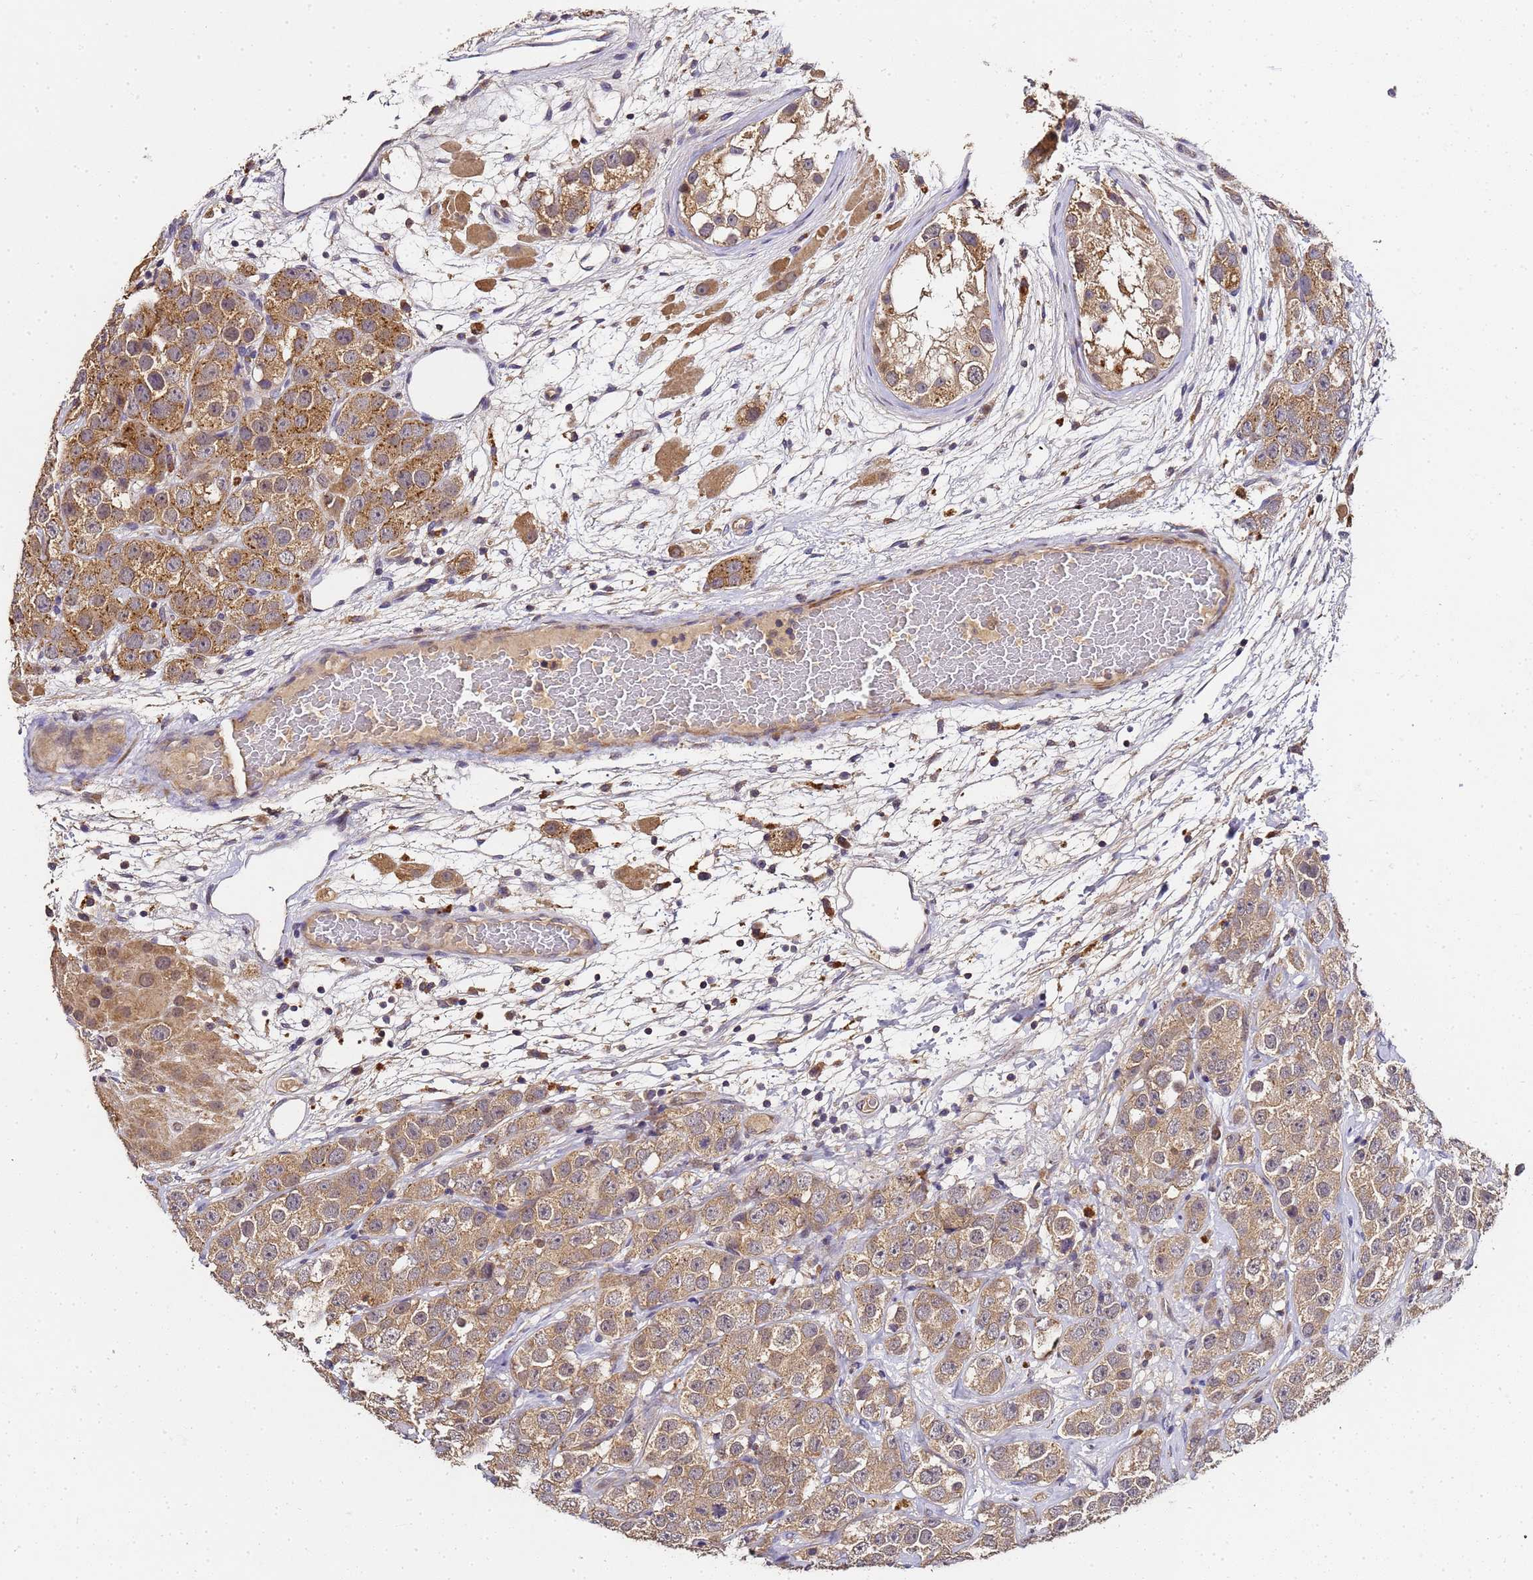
{"staining": {"intensity": "weak", "quantity": ">75%", "location": "cytoplasmic/membranous"}, "tissue": "testis cancer", "cell_type": "Tumor cells", "image_type": "cancer", "snomed": [{"axis": "morphology", "description": "Seminoma, NOS"}, {"axis": "topography", "description": "Testis"}], "caption": "Protein analysis of testis seminoma tissue displays weak cytoplasmic/membranous expression in approximately >75% of tumor cells.", "gene": "LGI4", "patient": {"sex": "male", "age": 28}}